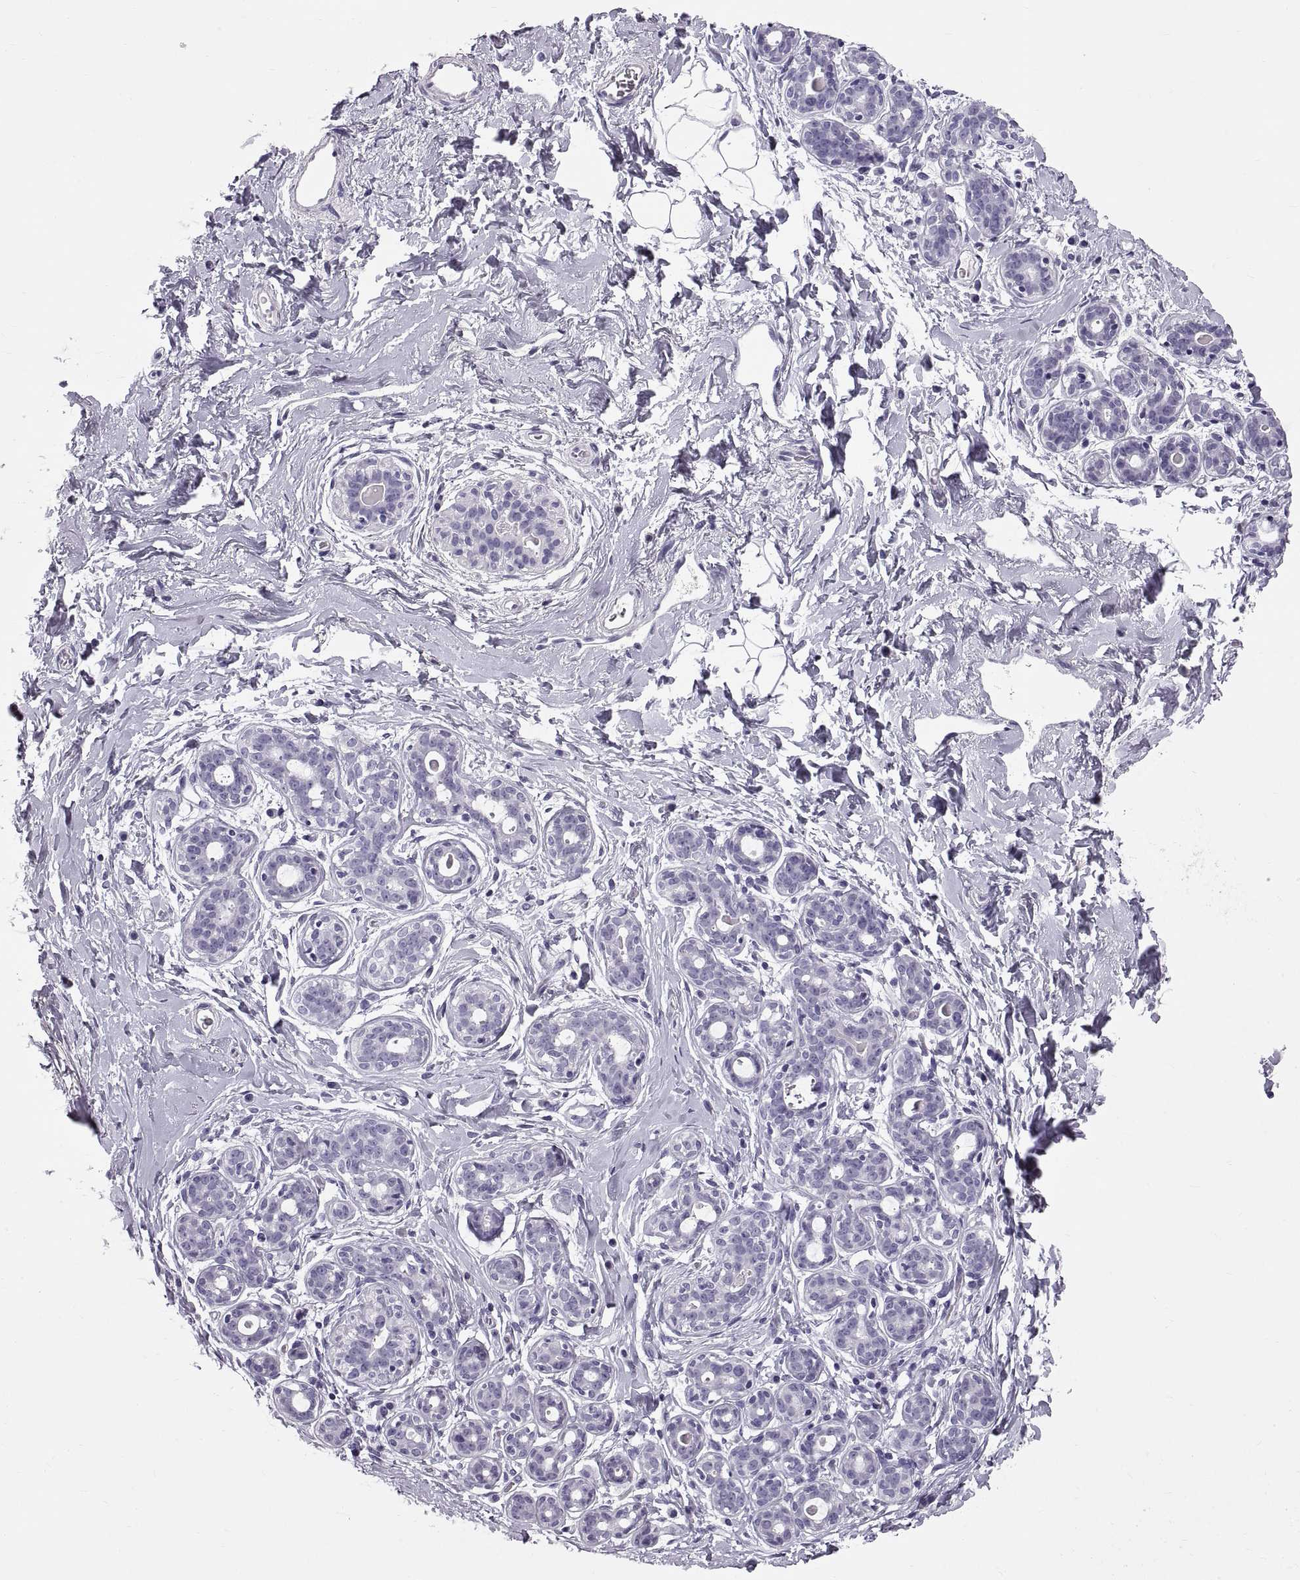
{"staining": {"intensity": "negative", "quantity": "none", "location": "none"}, "tissue": "breast", "cell_type": "Adipocytes", "image_type": "normal", "snomed": [{"axis": "morphology", "description": "Normal tissue, NOS"}, {"axis": "topography", "description": "Breast"}], "caption": "Adipocytes are negative for brown protein staining in unremarkable breast. Nuclei are stained in blue.", "gene": "WFDC8", "patient": {"sex": "female", "age": 43}}